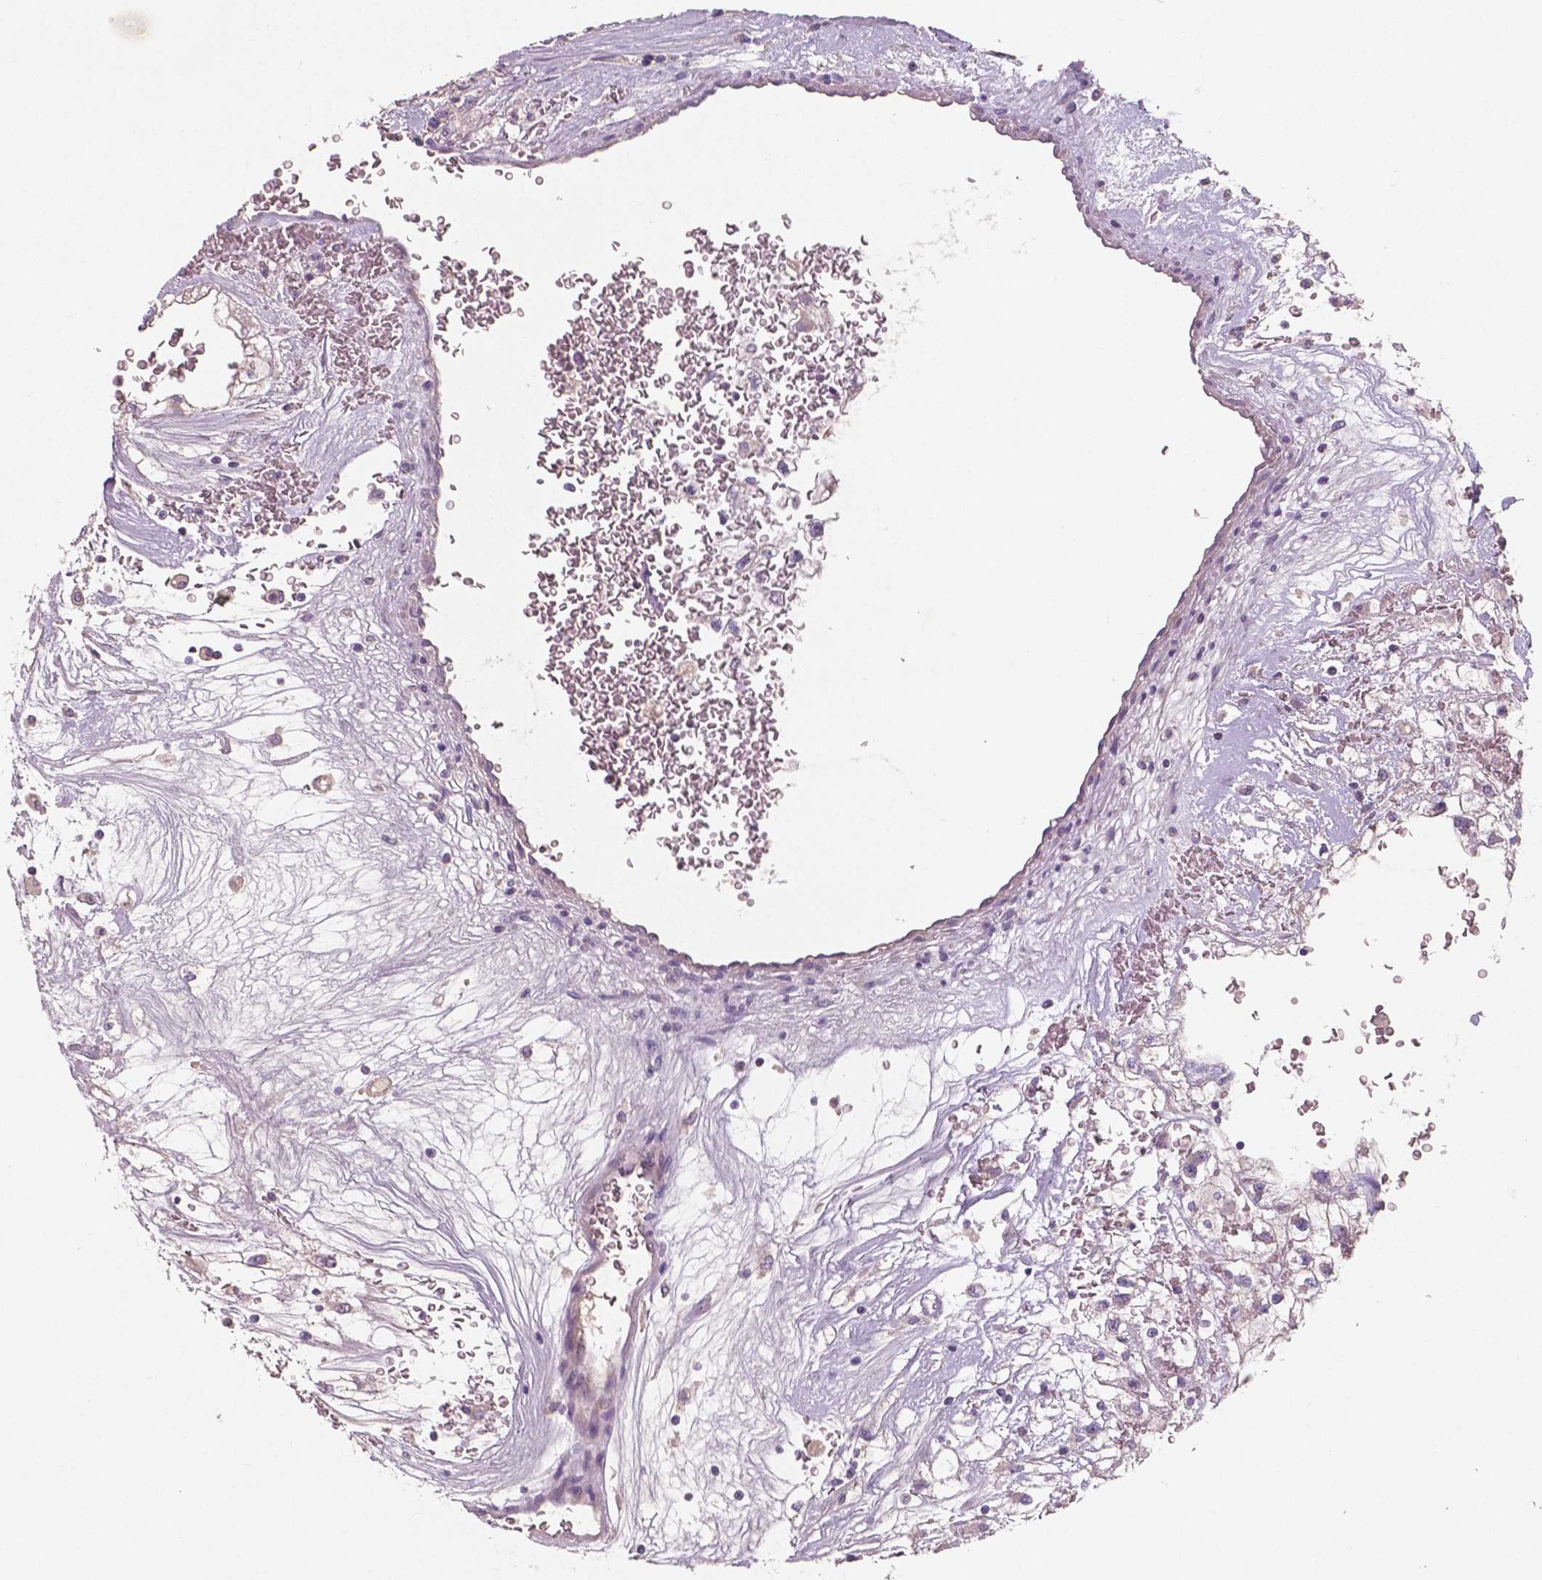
{"staining": {"intensity": "negative", "quantity": "none", "location": "none"}, "tissue": "renal cancer", "cell_type": "Tumor cells", "image_type": "cancer", "snomed": [{"axis": "morphology", "description": "Adenocarcinoma, NOS"}, {"axis": "topography", "description": "Kidney"}], "caption": "High magnification brightfield microscopy of adenocarcinoma (renal) stained with DAB (3,3'-diaminobenzidine) (brown) and counterstained with hematoxylin (blue): tumor cells show no significant positivity. (DAB immunohistochemistry visualized using brightfield microscopy, high magnification).", "gene": "LSM14B", "patient": {"sex": "male", "age": 59}}